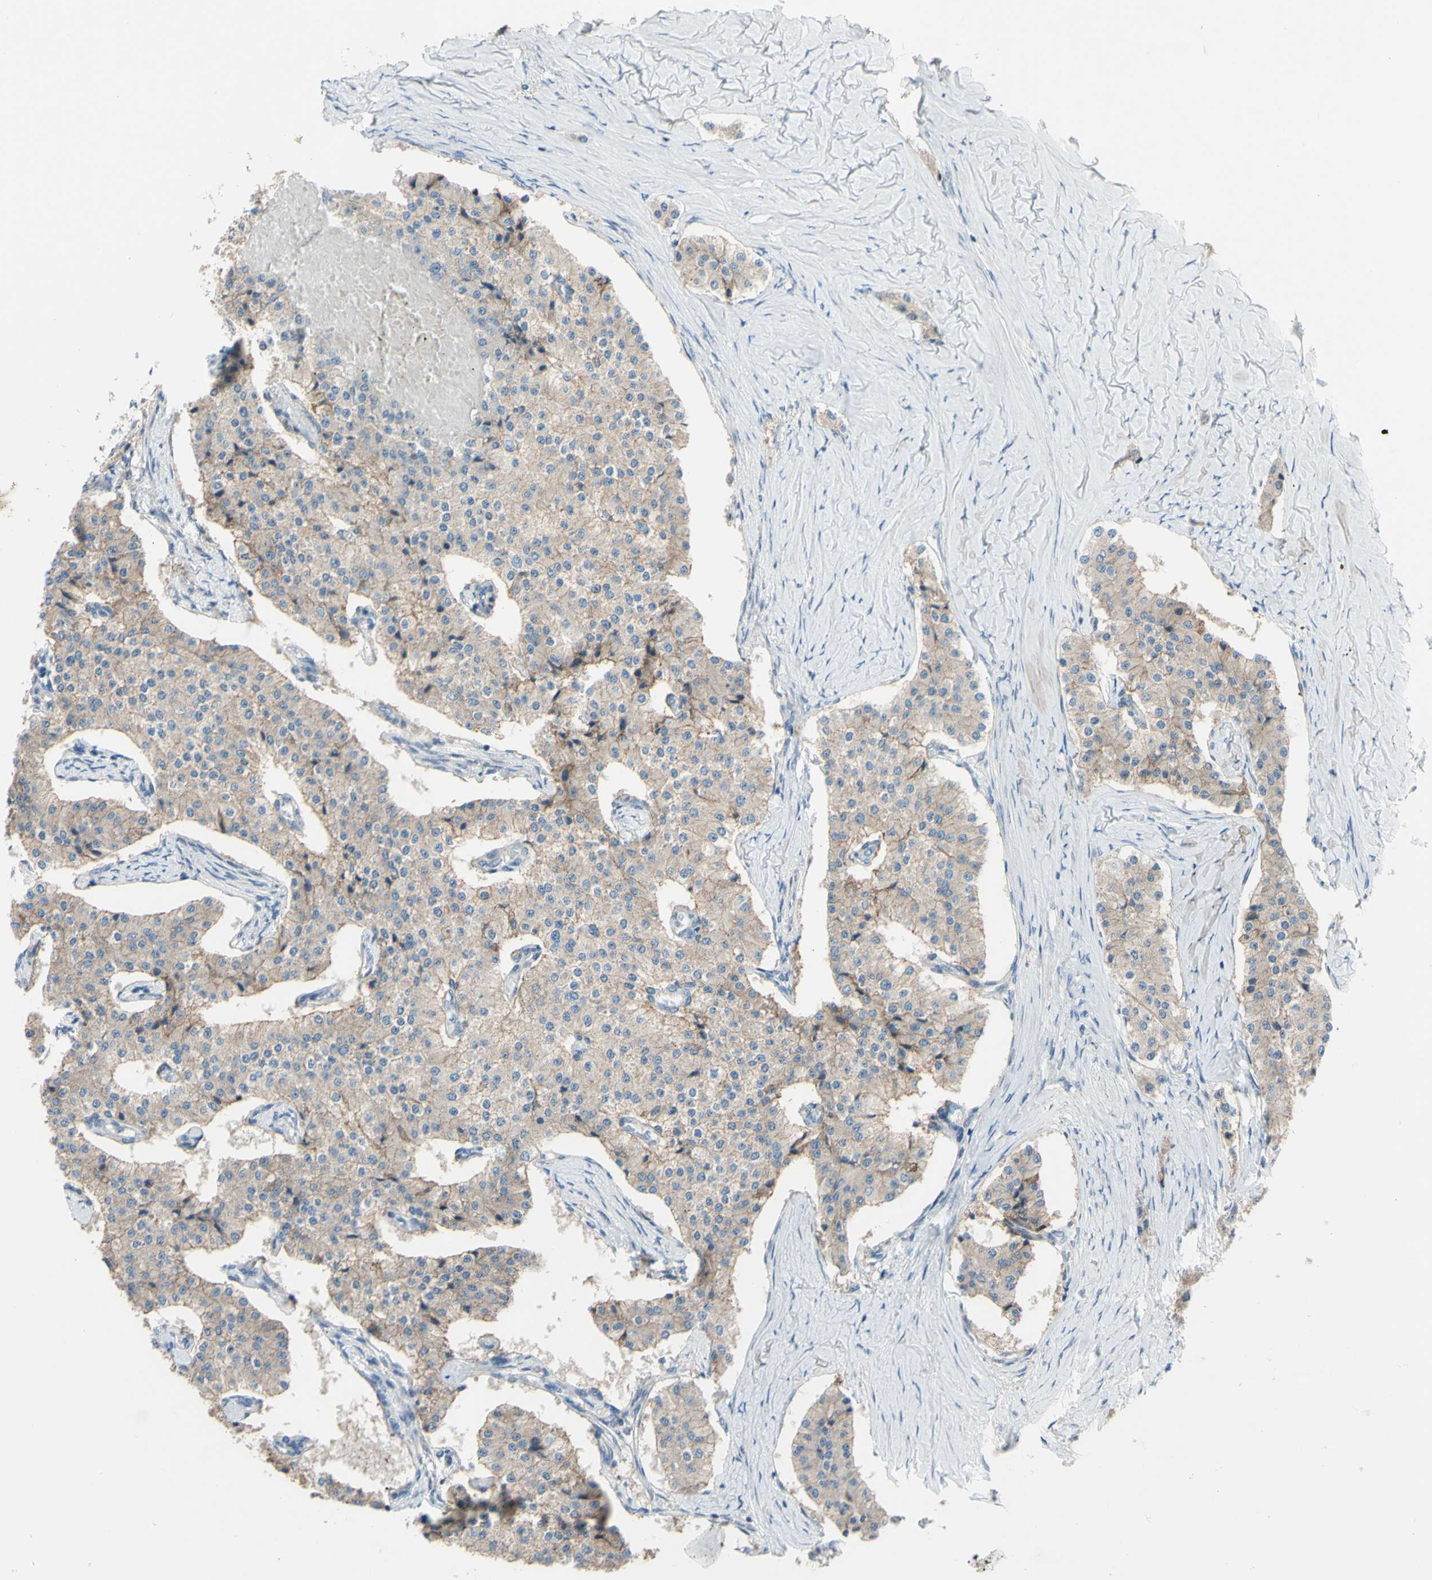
{"staining": {"intensity": "weak", "quantity": ">75%", "location": "cytoplasmic/membranous"}, "tissue": "carcinoid", "cell_type": "Tumor cells", "image_type": "cancer", "snomed": [{"axis": "morphology", "description": "Carcinoid, malignant, NOS"}, {"axis": "topography", "description": "Colon"}], "caption": "A brown stain shows weak cytoplasmic/membranous staining of a protein in carcinoid tumor cells. The staining was performed using DAB to visualize the protein expression in brown, while the nuclei were stained in blue with hematoxylin (Magnification: 20x).", "gene": "CDCP1", "patient": {"sex": "female", "age": 52}}